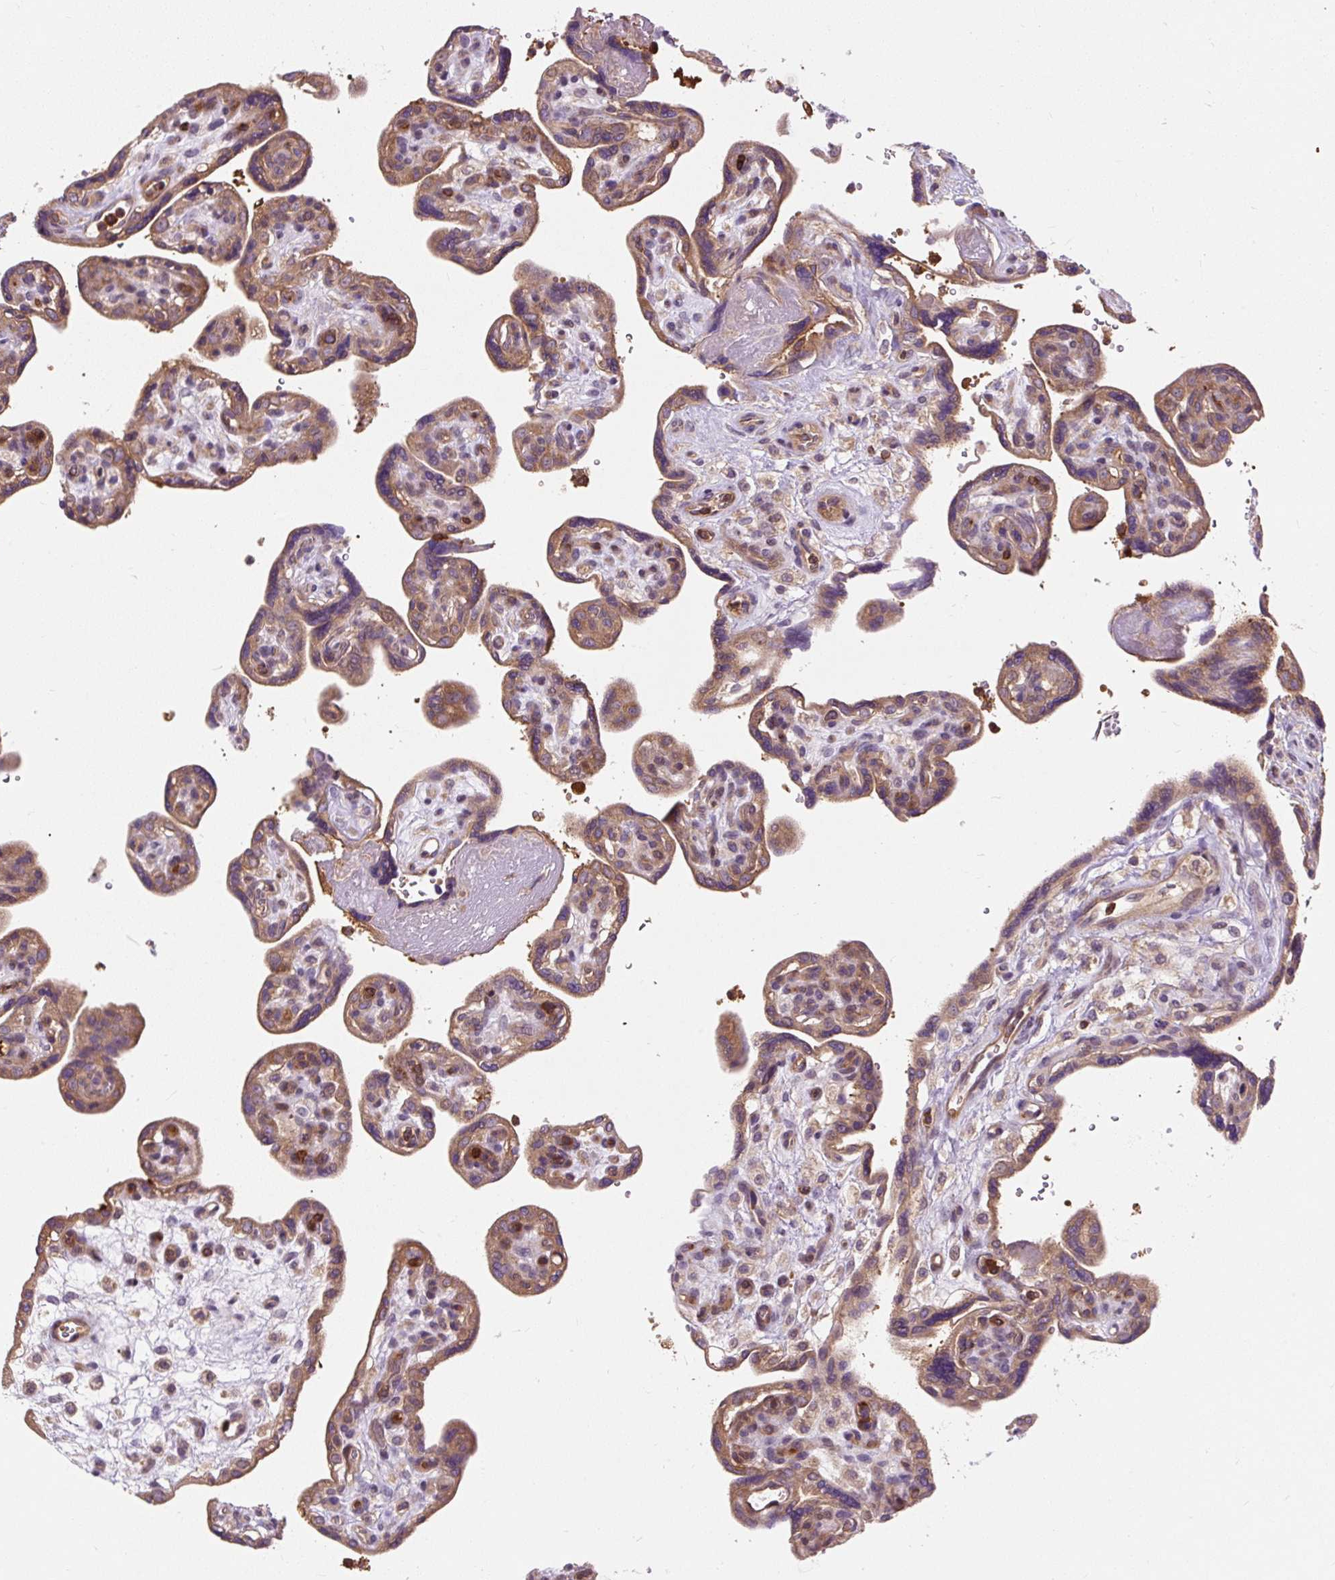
{"staining": {"intensity": "moderate", "quantity": "25%-75%", "location": "cytoplasmic/membranous"}, "tissue": "placenta", "cell_type": "Trophoblastic cells", "image_type": "normal", "snomed": [{"axis": "morphology", "description": "Normal tissue, NOS"}, {"axis": "topography", "description": "Placenta"}], "caption": "Protein expression analysis of benign human placenta reveals moderate cytoplasmic/membranous expression in about 25%-75% of trophoblastic cells. (brown staining indicates protein expression, while blue staining denotes nuclei).", "gene": "CISD3", "patient": {"sex": "female", "age": 39}}